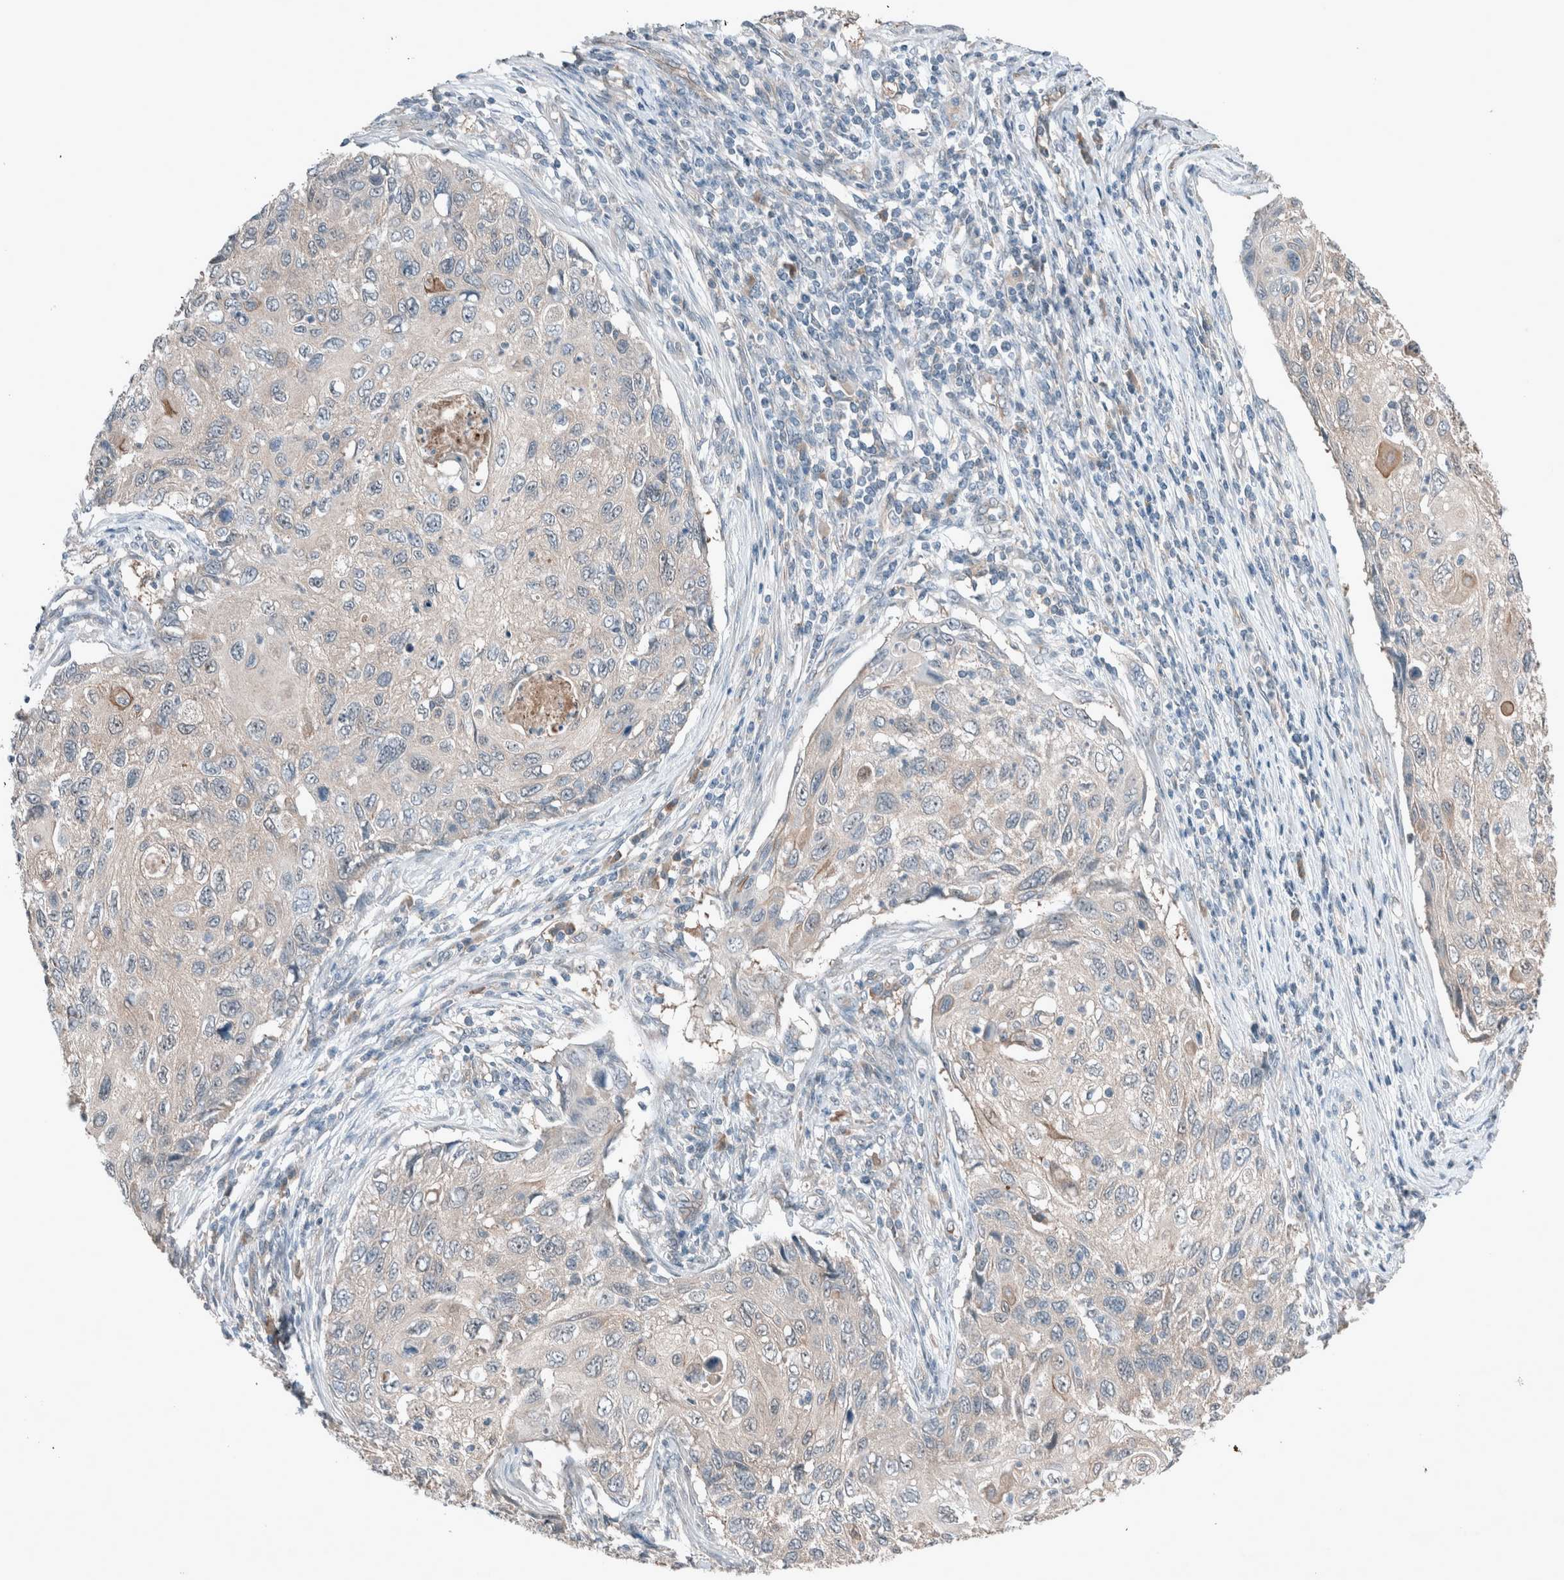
{"staining": {"intensity": "weak", "quantity": "<25%", "location": "cytoplasmic/membranous"}, "tissue": "cervical cancer", "cell_type": "Tumor cells", "image_type": "cancer", "snomed": [{"axis": "morphology", "description": "Squamous cell carcinoma, NOS"}, {"axis": "topography", "description": "Cervix"}], "caption": "IHC micrograph of squamous cell carcinoma (cervical) stained for a protein (brown), which shows no expression in tumor cells.", "gene": "RALGDS", "patient": {"sex": "female", "age": 70}}